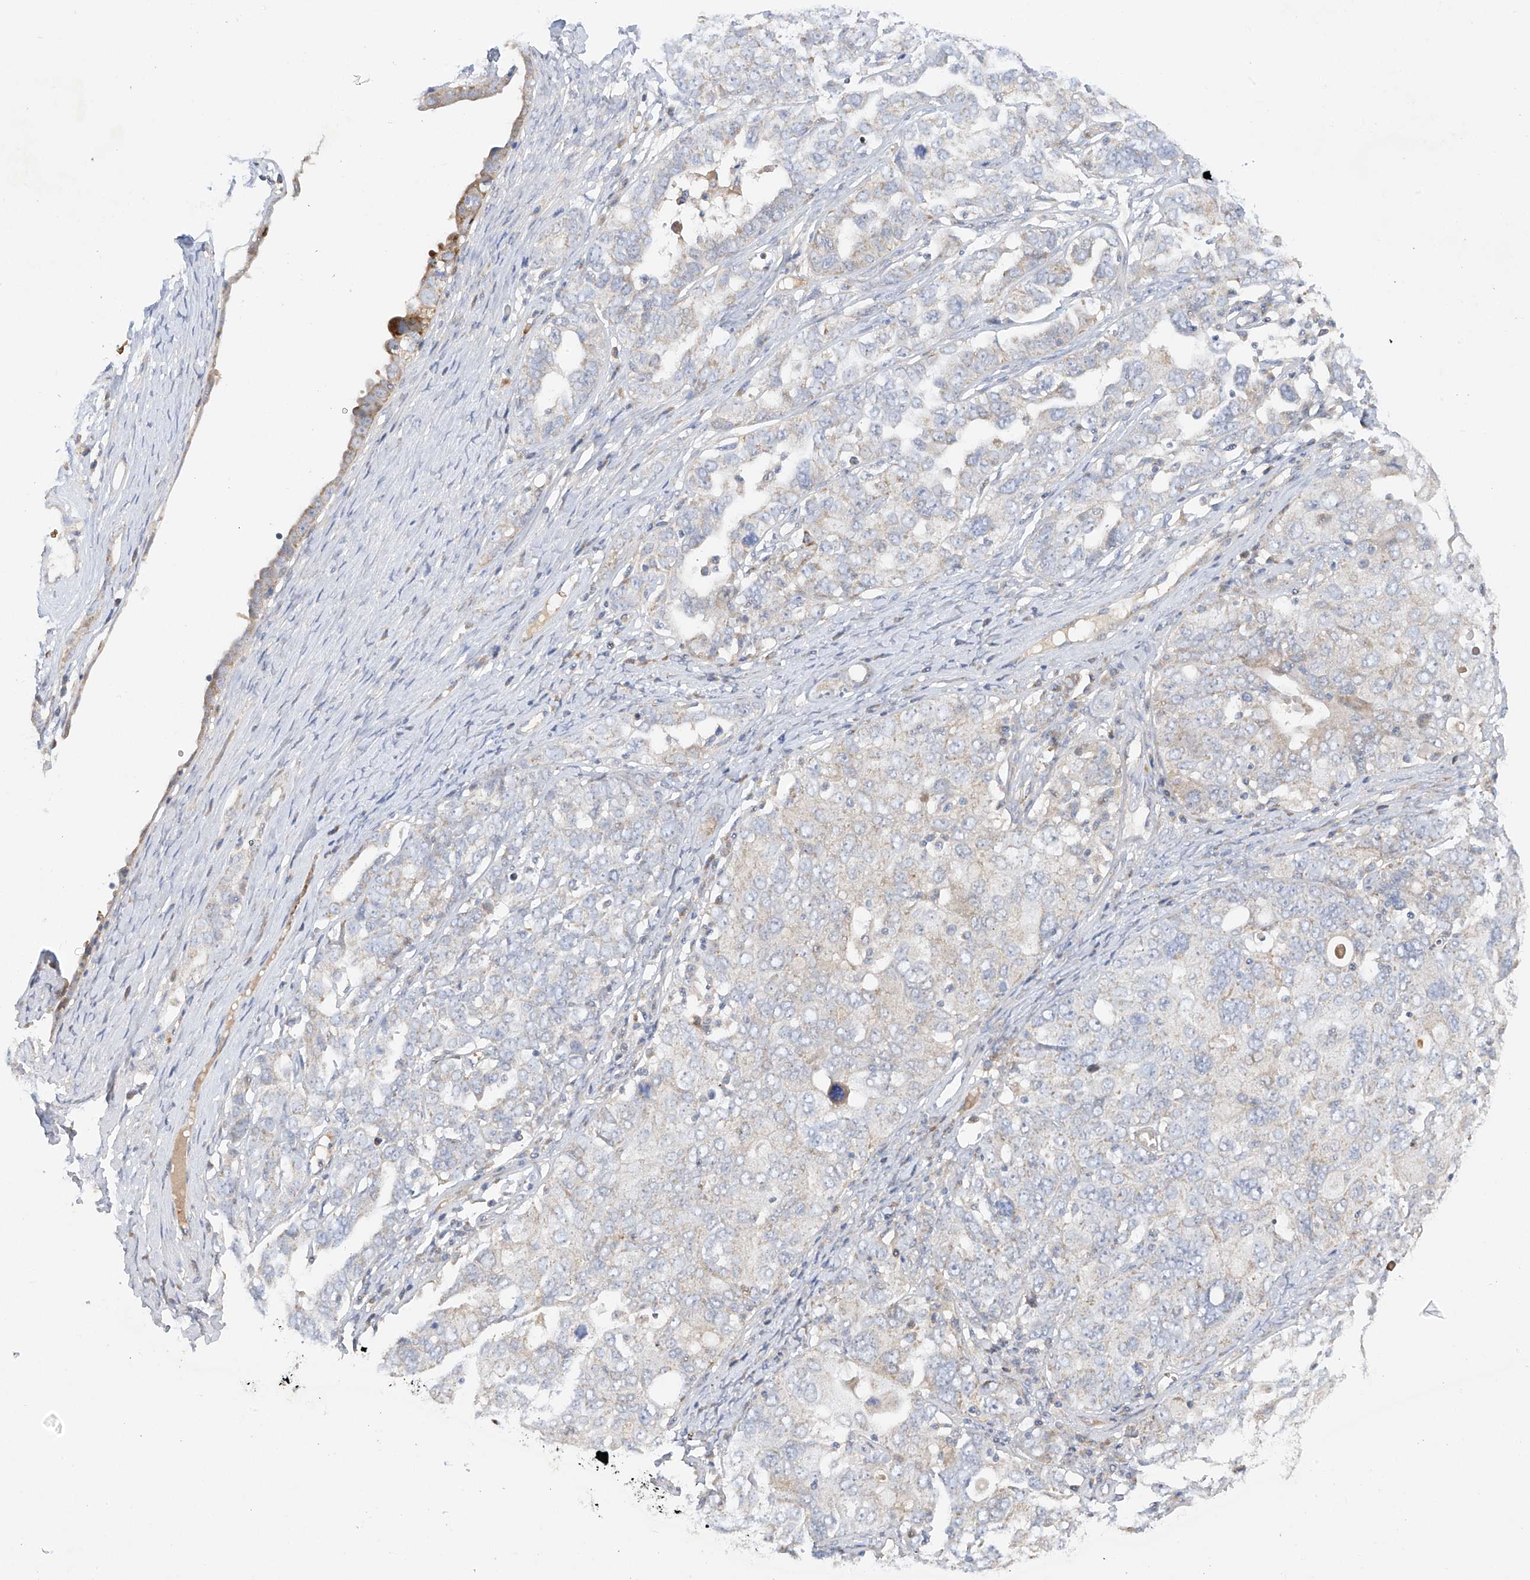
{"staining": {"intensity": "weak", "quantity": "<25%", "location": "cytoplasmic/membranous"}, "tissue": "ovarian cancer", "cell_type": "Tumor cells", "image_type": "cancer", "snomed": [{"axis": "morphology", "description": "Carcinoma, endometroid"}, {"axis": "topography", "description": "Ovary"}], "caption": "Micrograph shows no protein staining in tumor cells of ovarian endometroid carcinoma tissue.", "gene": "METTL18", "patient": {"sex": "female", "age": 62}}